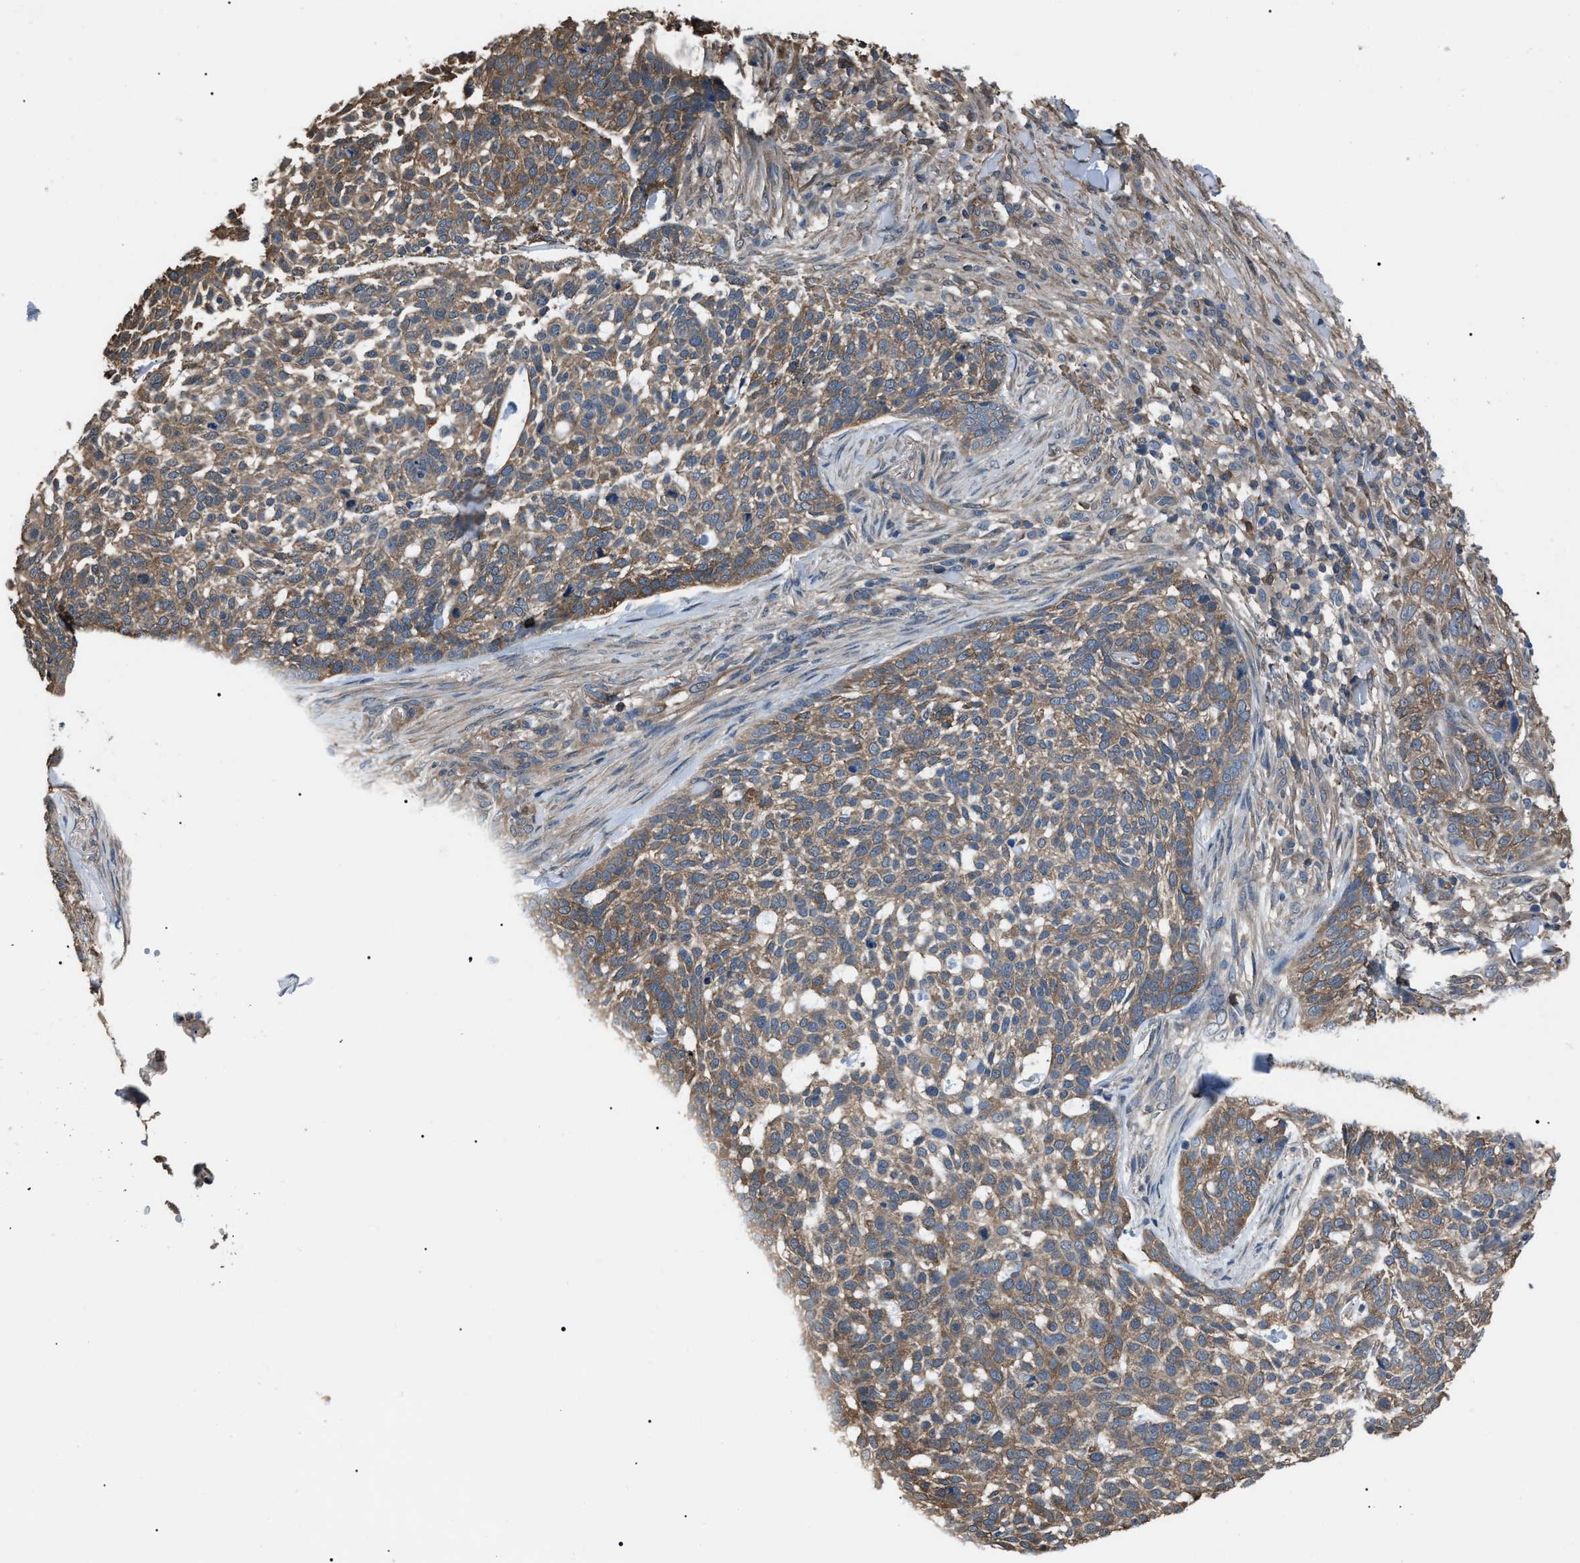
{"staining": {"intensity": "moderate", "quantity": ">75%", "location": "cytoplasmic/membranous"}, "tissue": "skin cancer", "cell_type": "Tumor cells", "image_type": "cancer", "snomed": [{"axis": "morphology", "description": "Basal cell carcinoma"}, {"axis": "topography", "description": "Skin"}], "caption": "An image showing moderate cytoplasmic/membranous expression in about >75% of tumor cells in skin cancer, as visualized by brown immunohistochemical staining.", "gene": "PDCD5", "patient": {"sex": "female", "age": 64}}